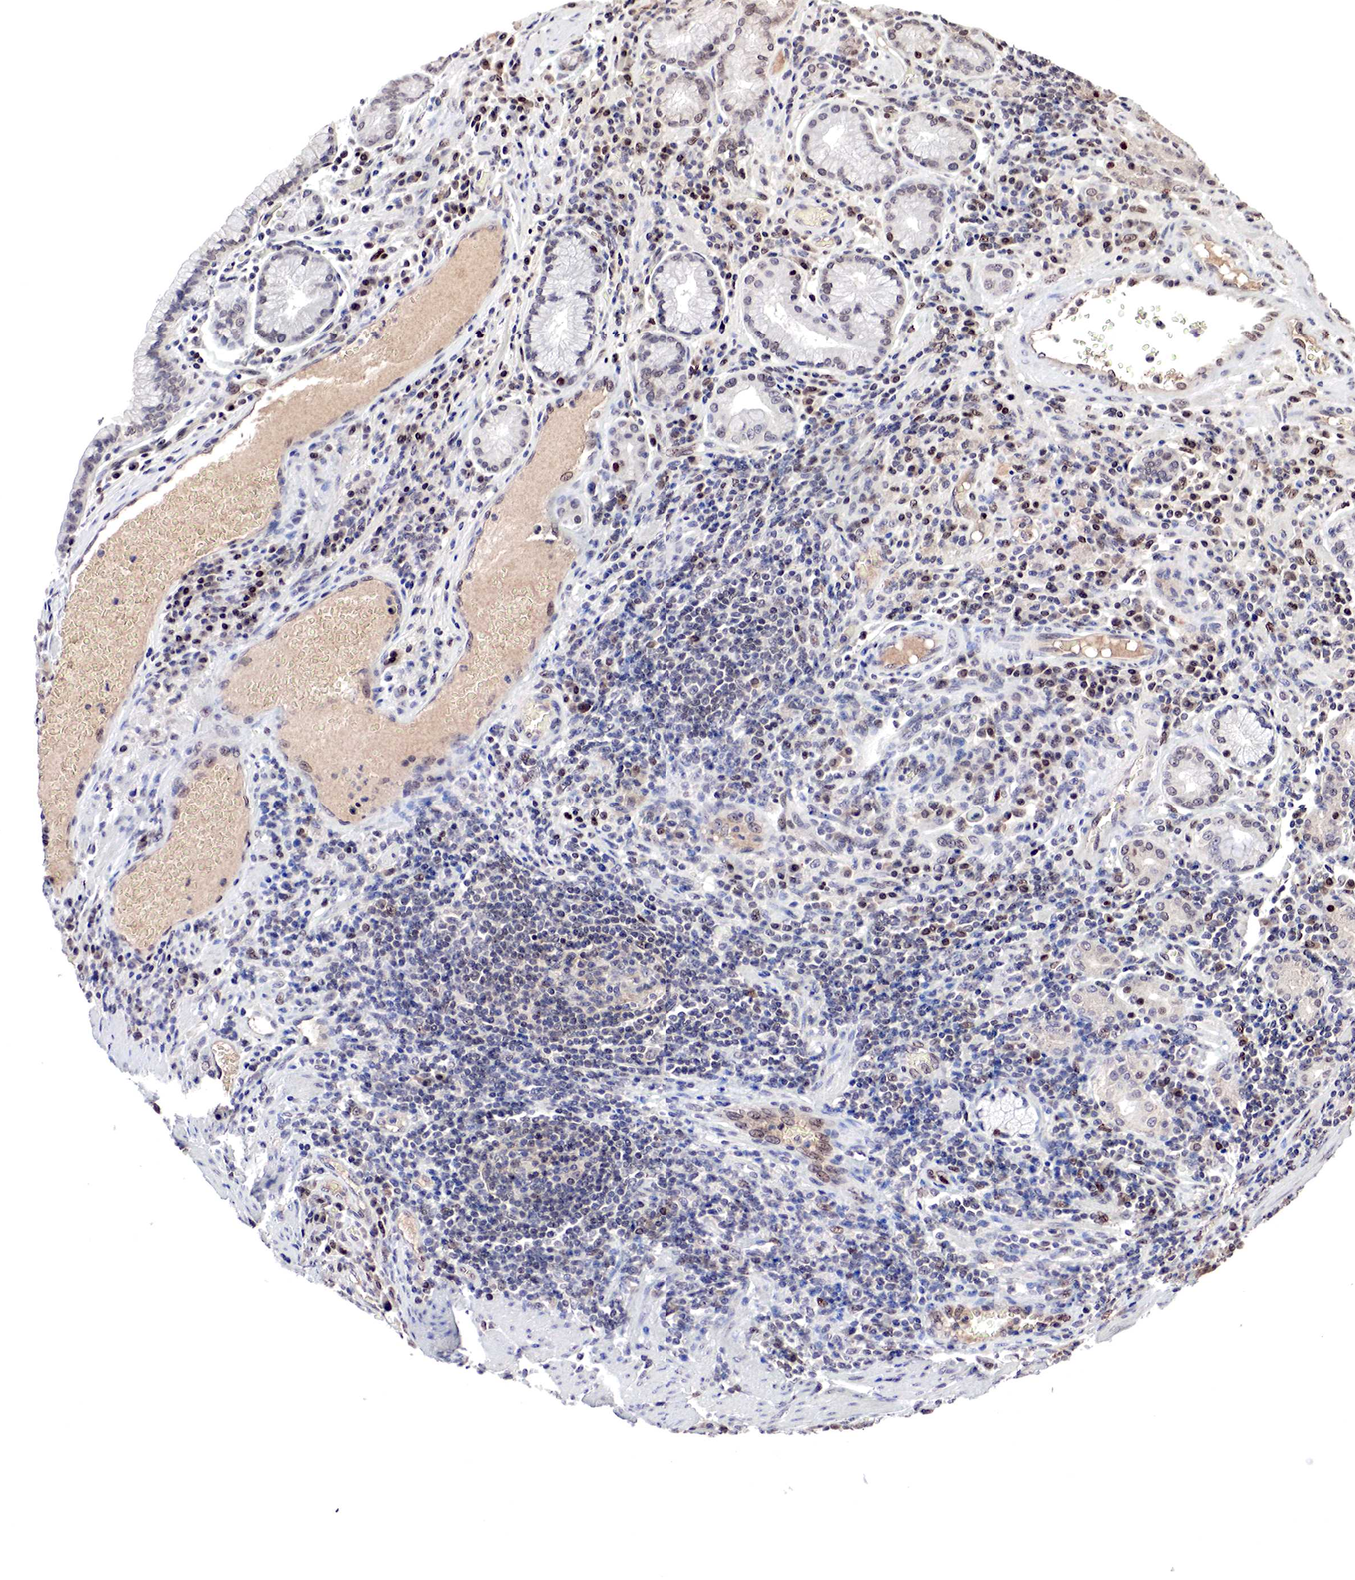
{"staining": {"intensity": "negative", "quantity": "none", "location": "none"}, "tissue": "stomach cancer", "cell_type": "Tumor cells", "image_type": "cancer", "snomed": [{"axis": "morphology", "description": "Adenocarcinoma, NOS"}, {"axis": "topography", "description": "Stomach, upper"}], "caption": "Tumor cells are negative for brown protein staining in adenocarcinoma (stomach). (Stains: DAB (3,3'-diaminobenzidine) immunohistochemistry with hematoxylin counter stain, Microscopy: brightfield microscopy at high magnification).", "gene": "DACH2", "patient": {"sex": "female", "age": 50}}